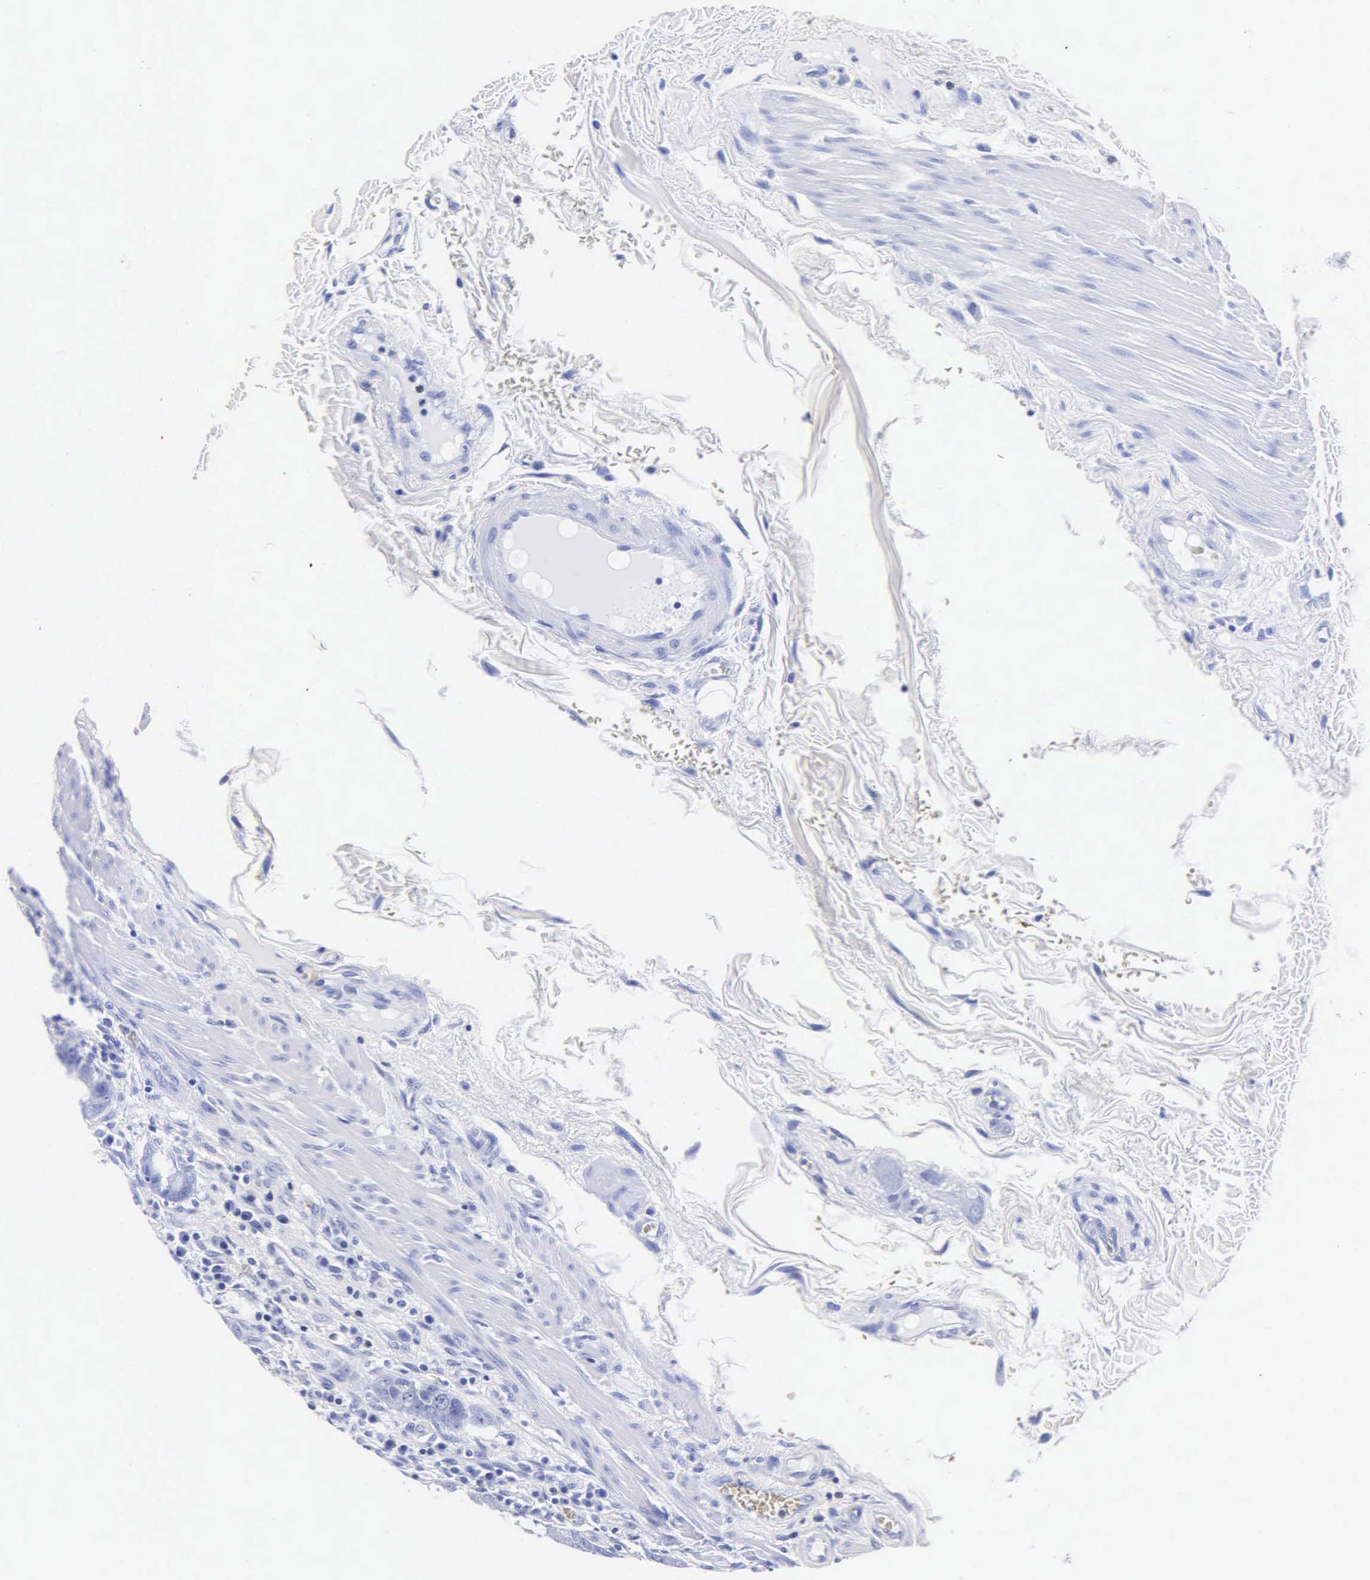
{"staining": {"intensity": "negative", "quantity": "none", "location": "none"}, "tissue": "rectum", "cell_type": "Glandular cells", "image_type": "normal", "snomed": [{"axis": "morphology", "description": "Normal tissue, NOS"}, {"axis": "topography", "description": "Rectum"}], "caption": "Photomicrograph shows no significant protein expression in glandular cells of unremarkable rectum. The staining was performed using DAB (3,3'-diaminobenzidine) to visualize the protein expression in brown, while the nuclei were stained in blue with hematoxylin (Magnification: 20x).", "gene": "MB", "patient": {"sex": "female", "age": 60}}